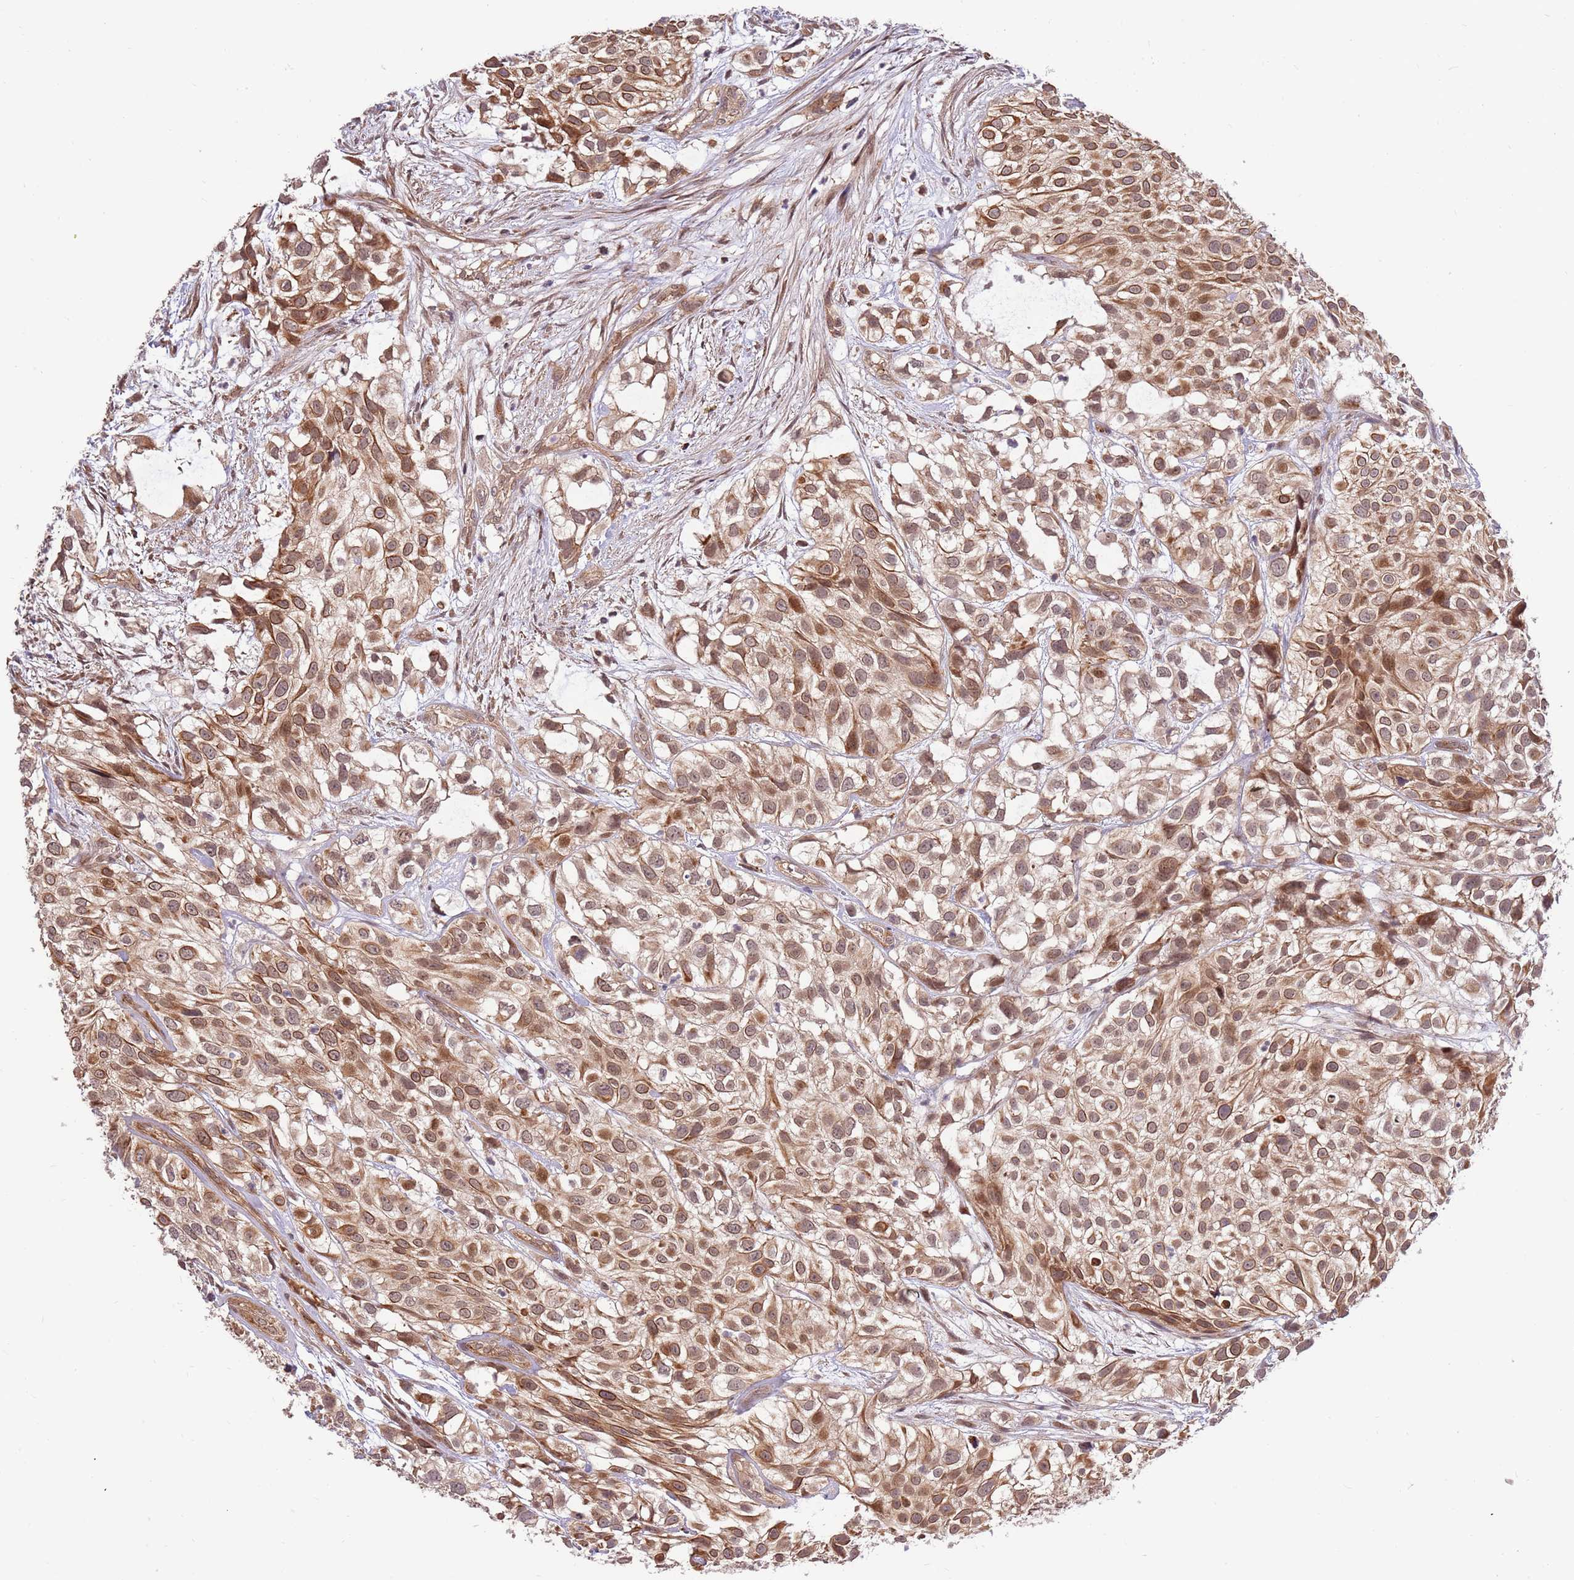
{"staining": {"intensity": "moderate", "quantity": ">75%", "location": "cytoplasmic/membranous"}, "tissue": "urothelial cancer", "cell_type": "Tumor cells", "image_type": "cancer", "snomed": [{"axis": "morphology", "description": "Urothelial carcinoma, High grade"}, {"axis": "topography", "description": "Urinary bladder"}], "caption": "Immunohistochemical staining of human urothelial cancer reveals medium levels of moderate cytoplasmic/membranous protein positivity in about >75% of tumor cells. (Stains: DAB in brown, nuclei in blue, Microscopy: brightfield microscopy at high magnification).", "gene": "HAUS3", "patient": {"sex": "male", "age": 56}}